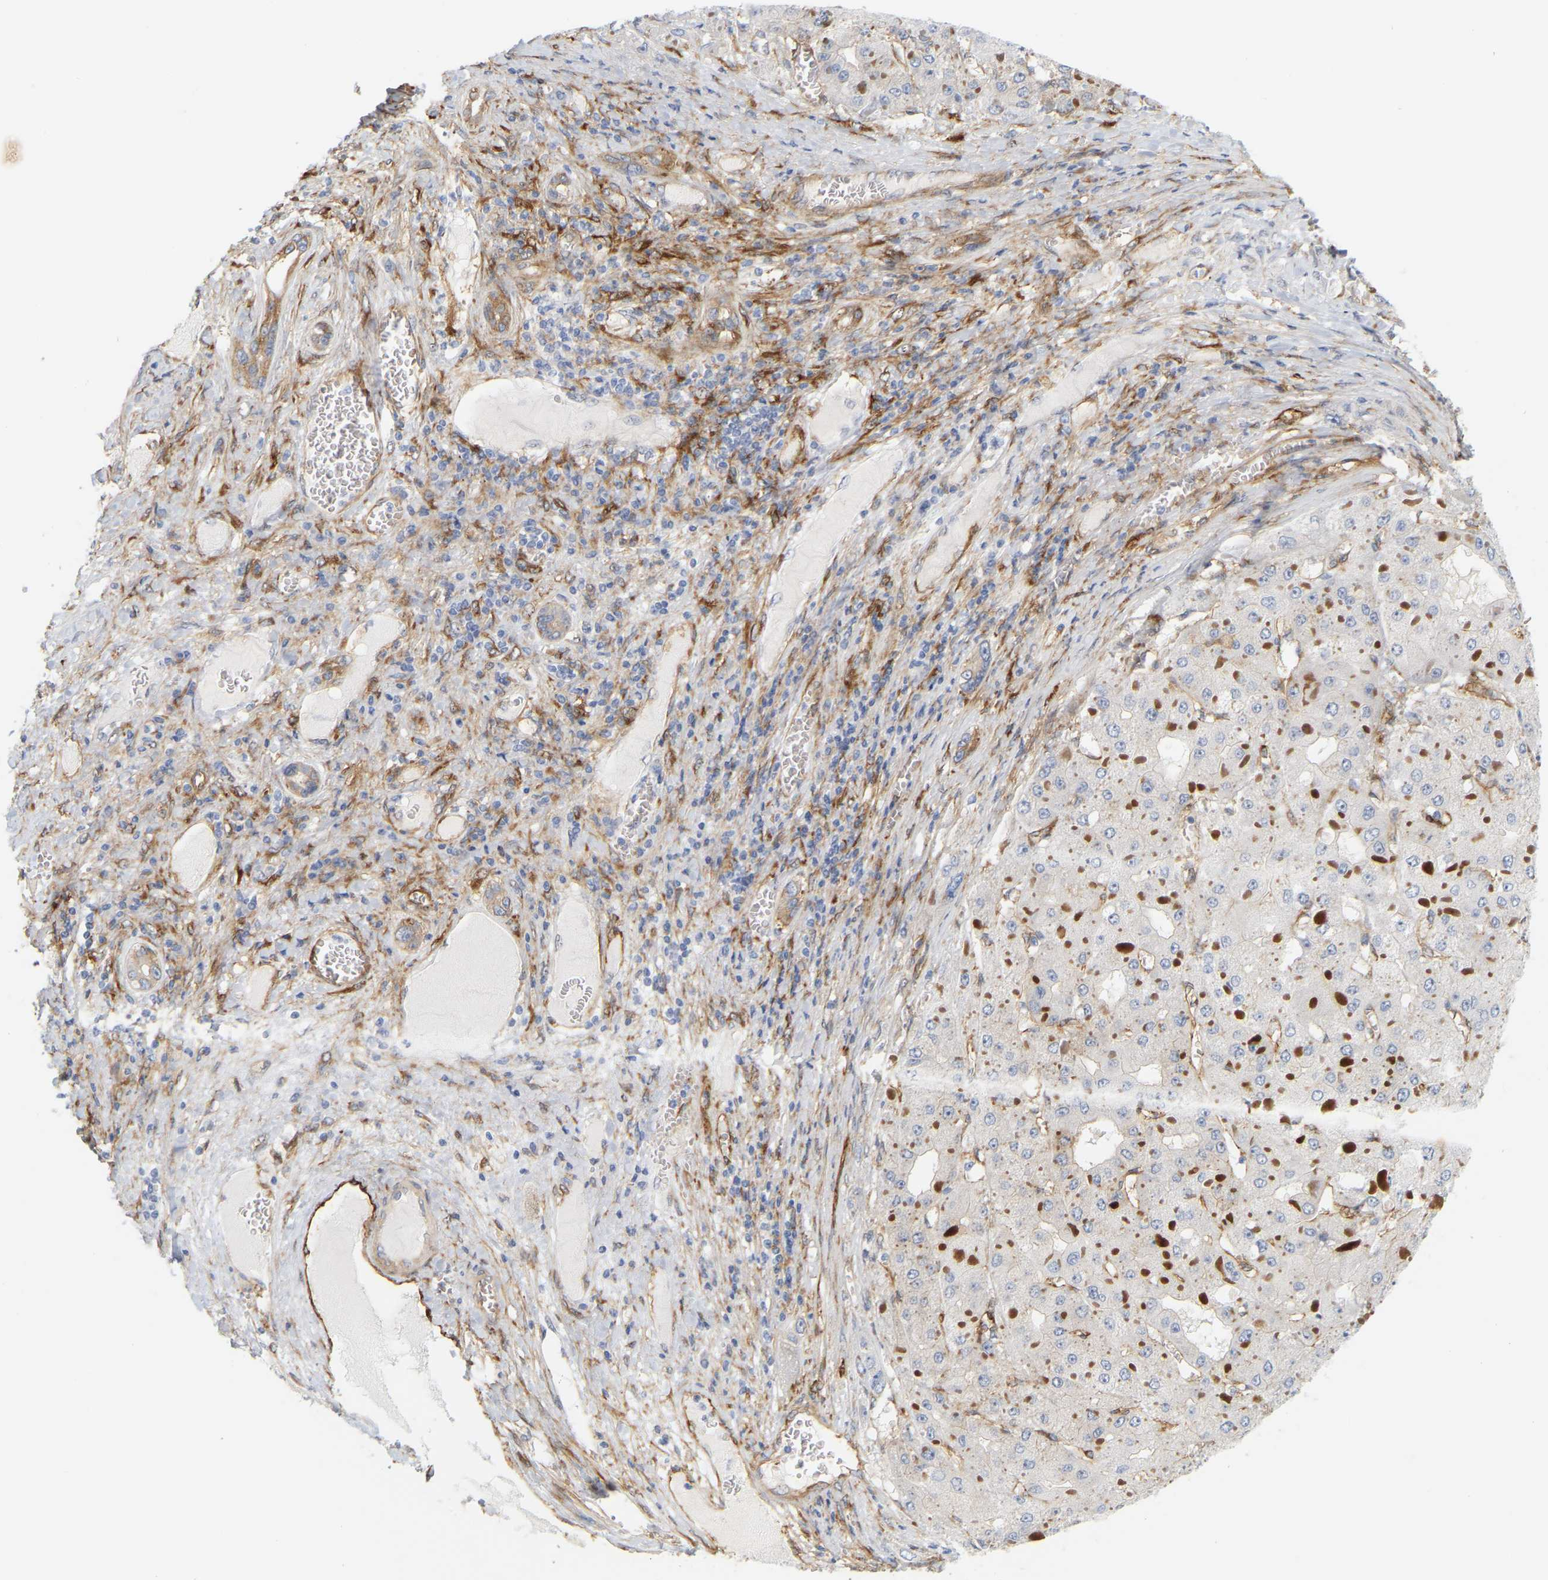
{"staining": {"intensity": "negative", "quantity": "none", "location": "none"}, "tissue": "liver cancer", "cell_type": "Tumor cells", "image_type": "cancer", "snomed": [{"axis": "morphology", "description": "Carcinoma, Hepatocellular, NOS"}, {"axis": "topography", "description": "Liver"}], "caption": "A photomicrograph of human hepatocellular carcinoma (liver) is negative for staining in tumor cells.", "gene": "RAPH1", "patient": {"sex": "female", "age": 73}}